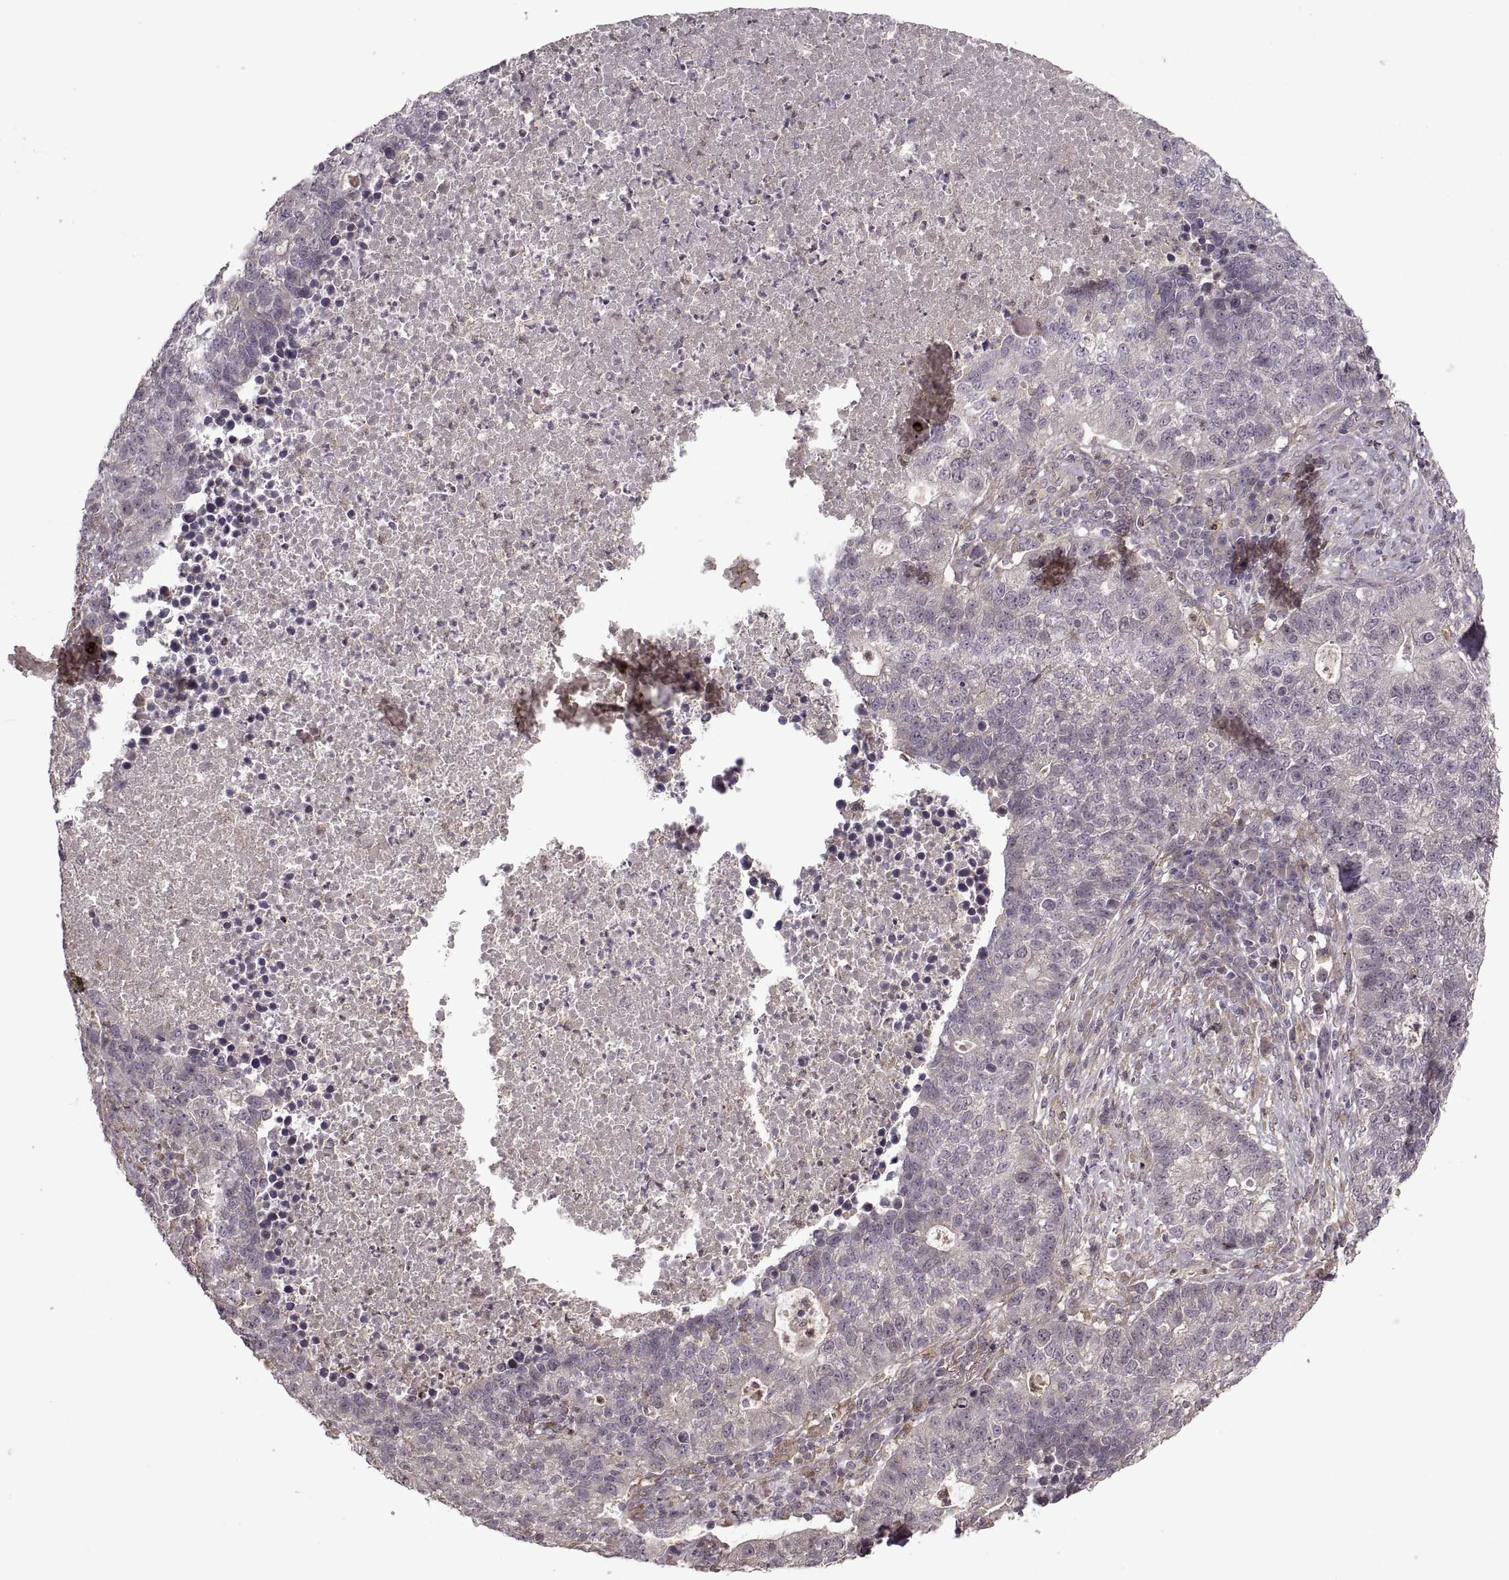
{"staining": {"intensity": "negative", "quantity": "none", "location": "none"}, "tissue": "lung cancer", "cell_type": "Tumor cells", "image_type": "cancer", "snomed": [{"axis": "morphology", "description": "Adenocarcinoma, NOS"}, {"axis": "topography", "description": "Lung"}], "caption": "Human lung cancer (adenocarcinoma) stained for a protein using immunohistochemistry (IHC) exhibits no positivity in tumor cells.", "gene": "PIERCE1", "patient": {"sex": "male", "age": 57}}